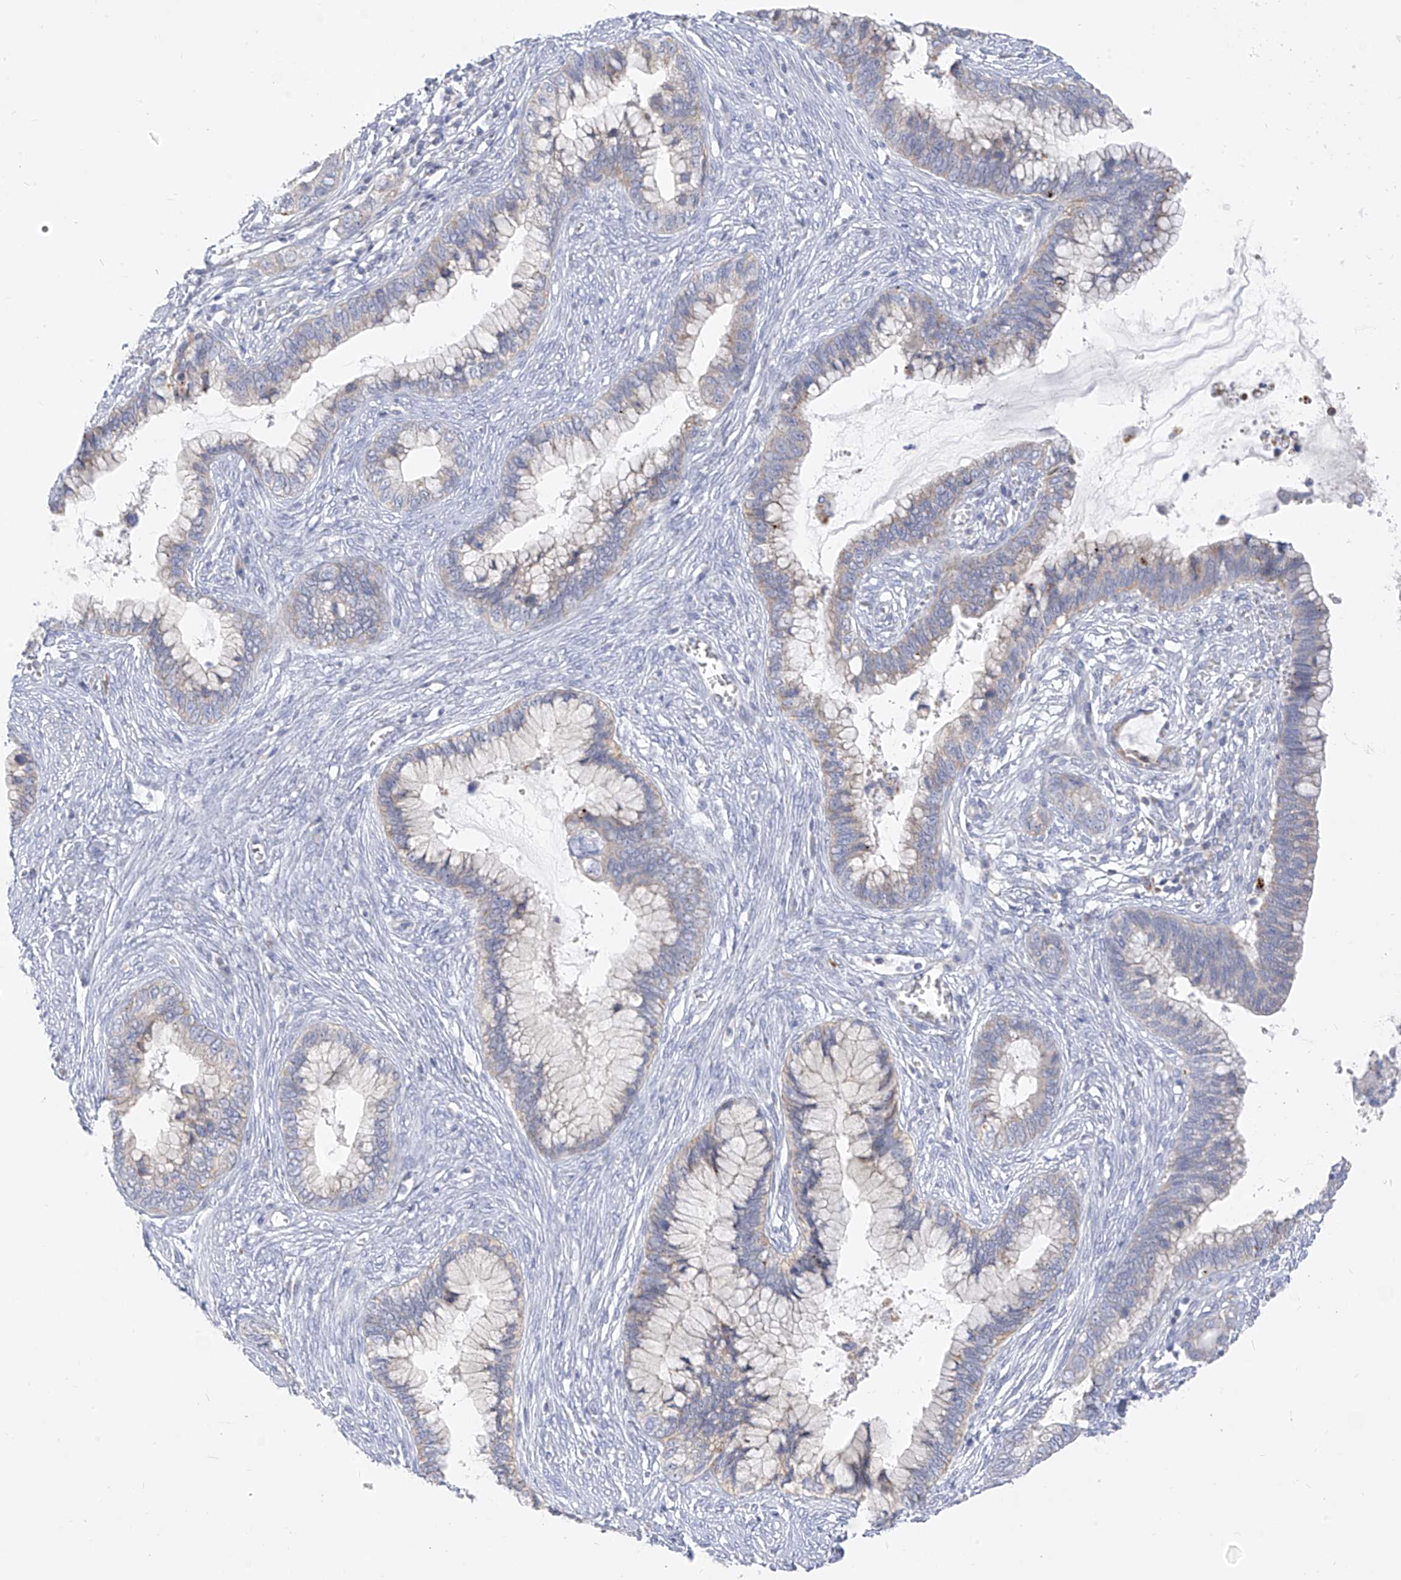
{"staining": {"intensity": "negative", "quantity": "none", "location": "none"}, "tissue": "cervical cancer", "cell_type": "Tumor cells", "image_type": "cancer", "snomed": [{"axis": "morphology", "description": "Adenocarcinoma, NOS"}, {"axis": "topography", "description": "Cervix"}], "caption": "An IHC micrograph of cervical cancer is shown. There is no staining in tumor cells of cervical cancer.", "gene": "ZNF404", "patient": {"sex": "female", "age": 44}}